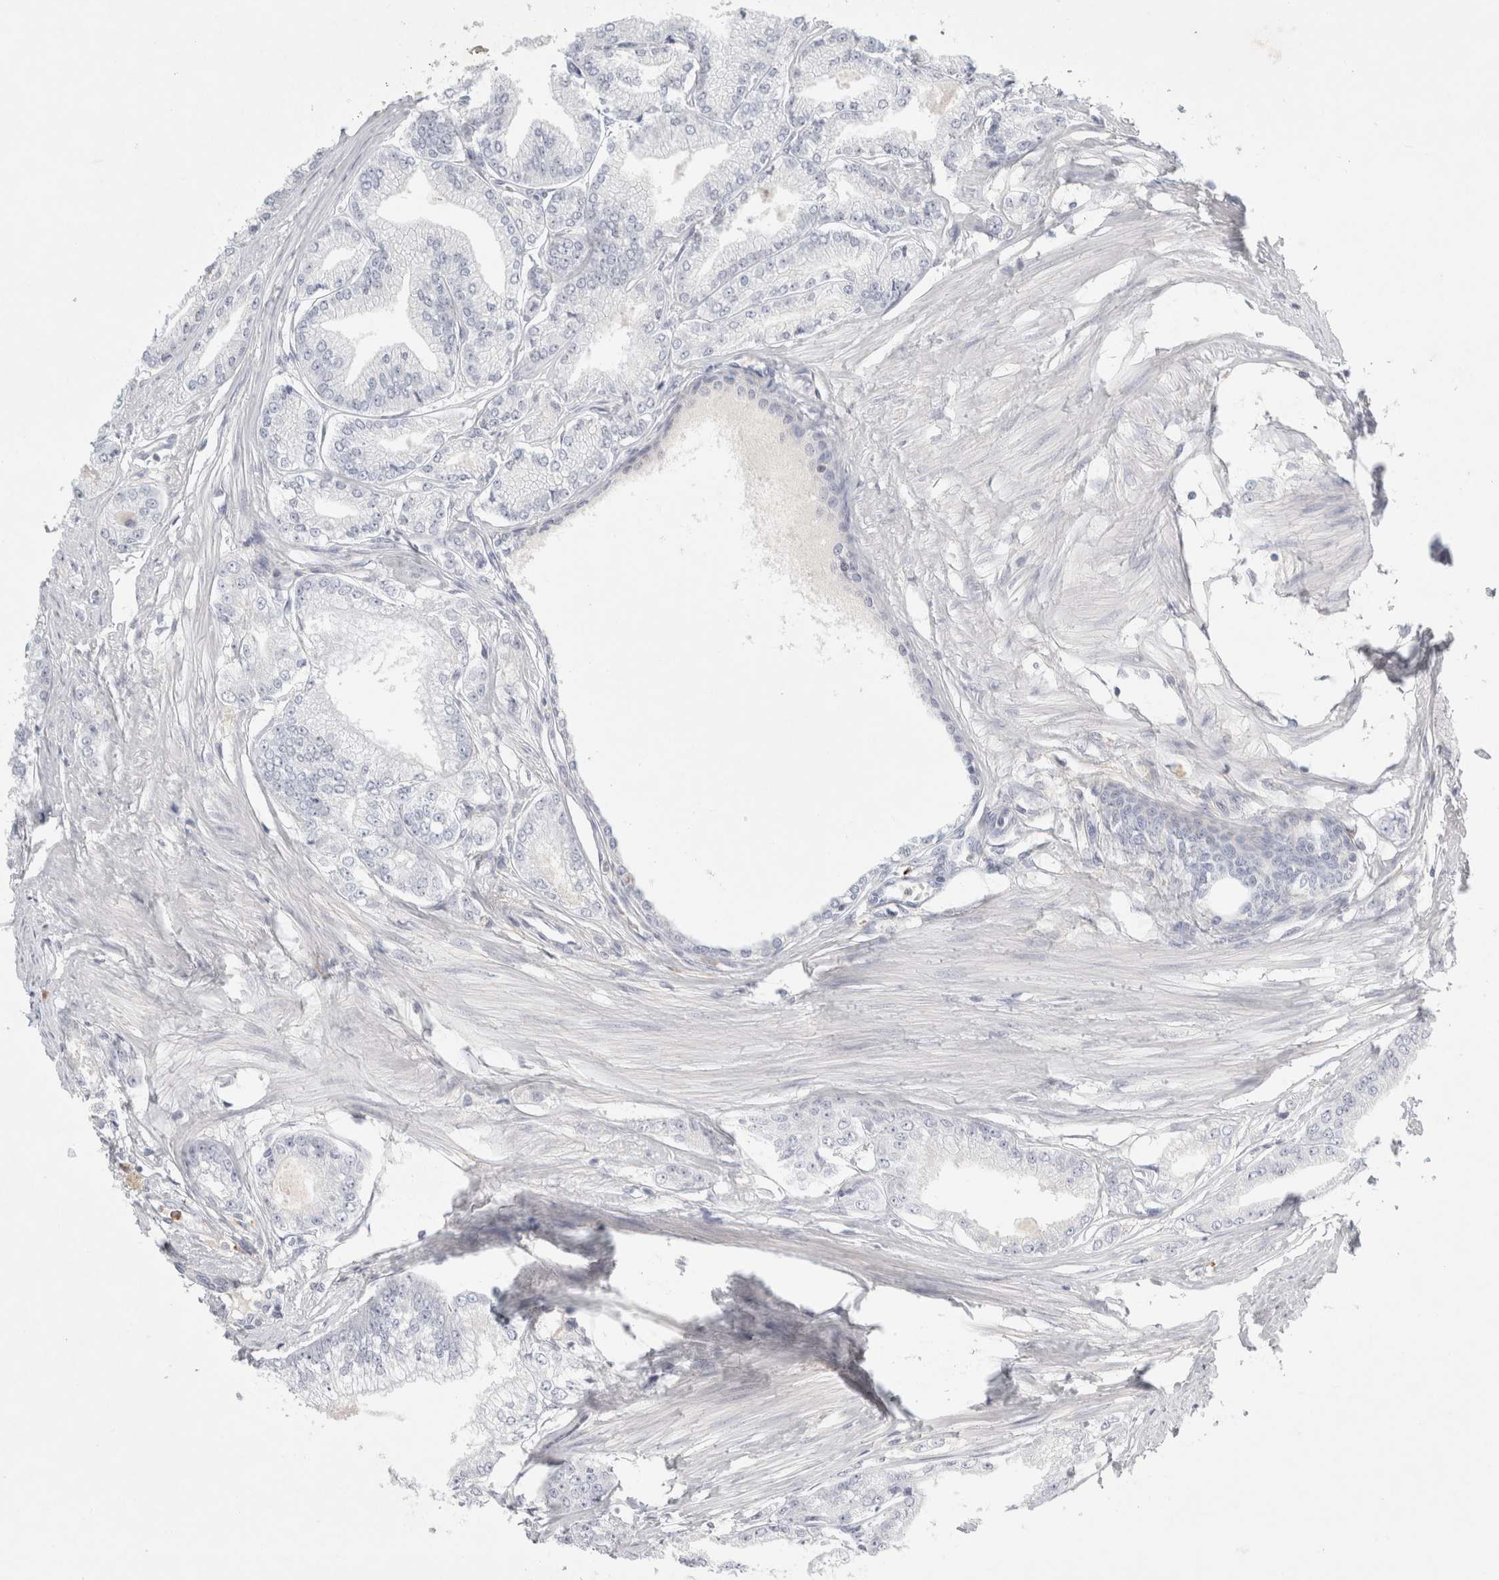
{"staining": {"intensity": "negative", "quantity": "none", "location": "none"}, "tissue": "prostate cancer", "cell_type": "Tumor cells", "image_type": "cancer", "snomed": [{"axis": "morphology", "description": "Adenocarcinoma, Low grade"}, {"axis": "topography", "description": "Prostate"}], "caption": "Immunohistochemistry histopathology image of human low-grade adenocarcinoma (prostate) stained for a protein (brown), which shows no staining in tumor cells.", "gene": "FGL2", "patient": {"sex": "male", "age": 52}}